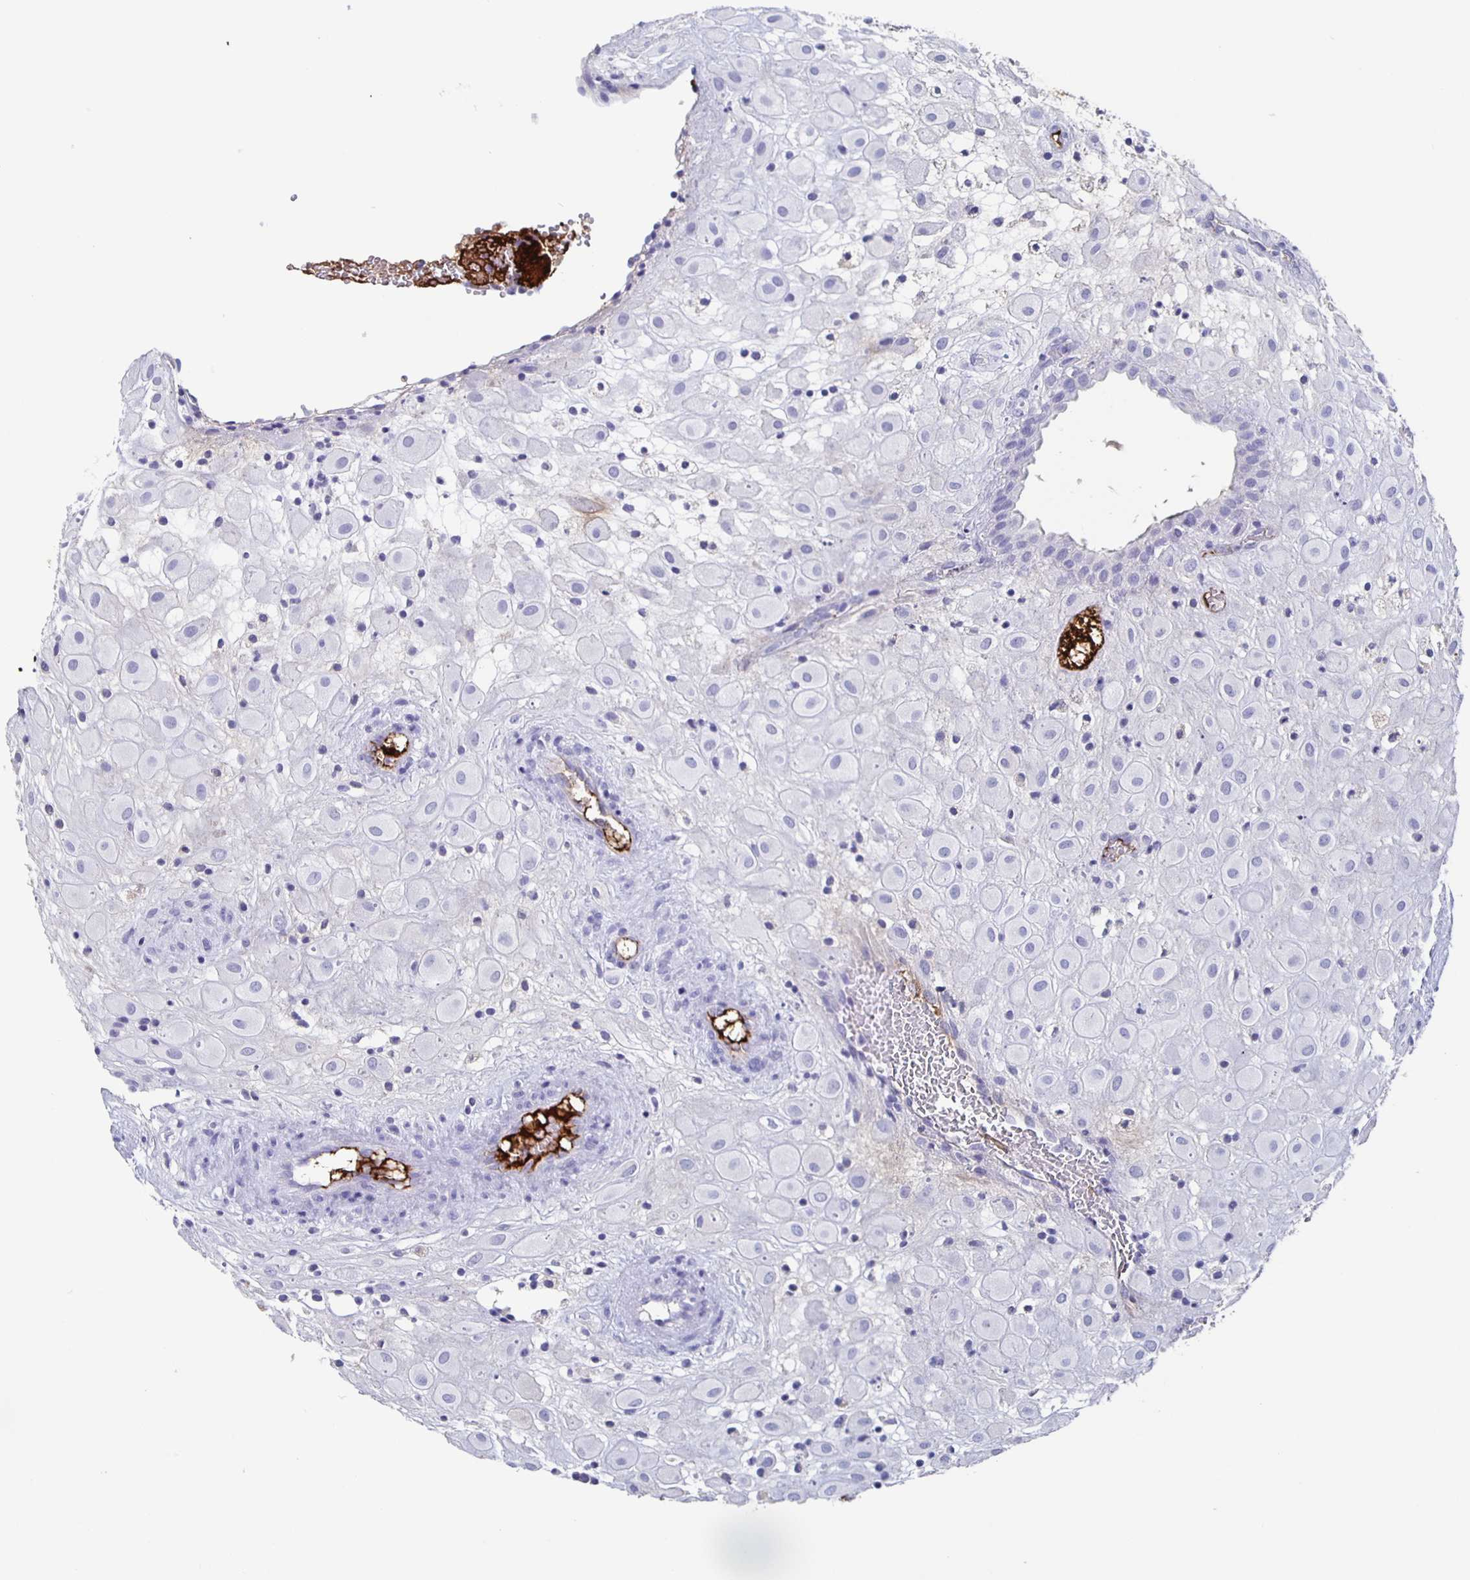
{"staining": {"intensity": "negative", "quantity": "none", "location": "none"}, "tissue": "placenta", "cell_type": "Decidual cells", "image_type": "normal", "snomed": [{"axis": "morphology", "description": "Normal tissue, NOS"}, {"axis": "topography", "description": "Placenta"}], "caption": "There is no significant staining in decidual cells of placenta. (DAB IHC, high magnification).", "gene": "FGA", "patient": {"sex": "female", "age": 24}}